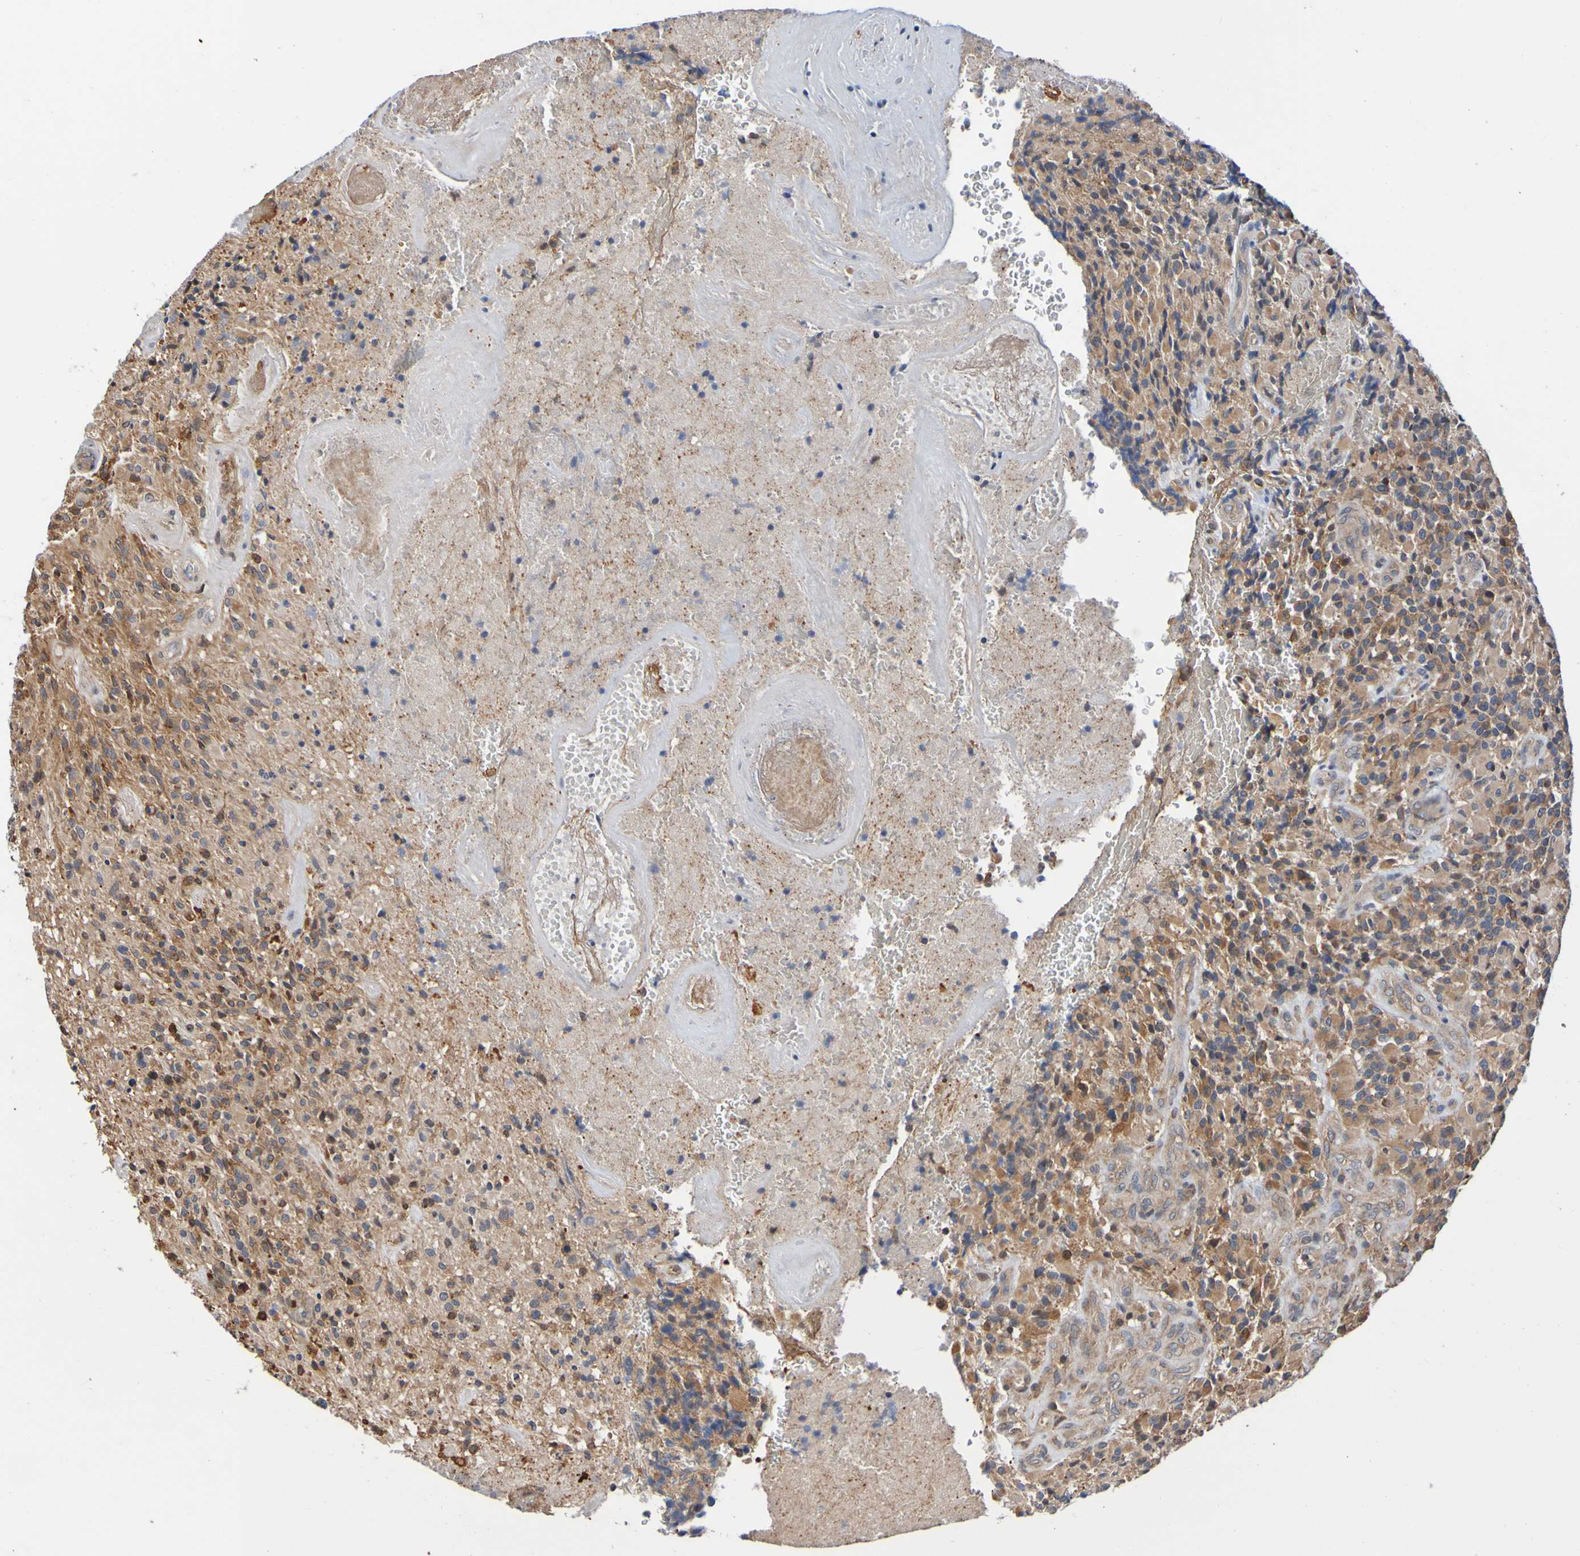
{"staining": {"intensity": "moderate", "quantity": ">75%", "location": "cytoplasmic/membranous"}, "tissue": "glioma", "cell_type": "Tumor cells", "image_type": "cancer", "snomed": [{"axis": "morphology", "description": "Glioma, malignant, High grade"}, {"axis": "topography", "description": "Brain"}], "caption": "Malignant glioma (high-grade) was stained to show a protein in brown. There is medium levels of moderate cytoplasmic/membranous staining in about >75% of tumor cells.", "gene": "AXIN1", "patient": {"sex": "male", "age": 71}}